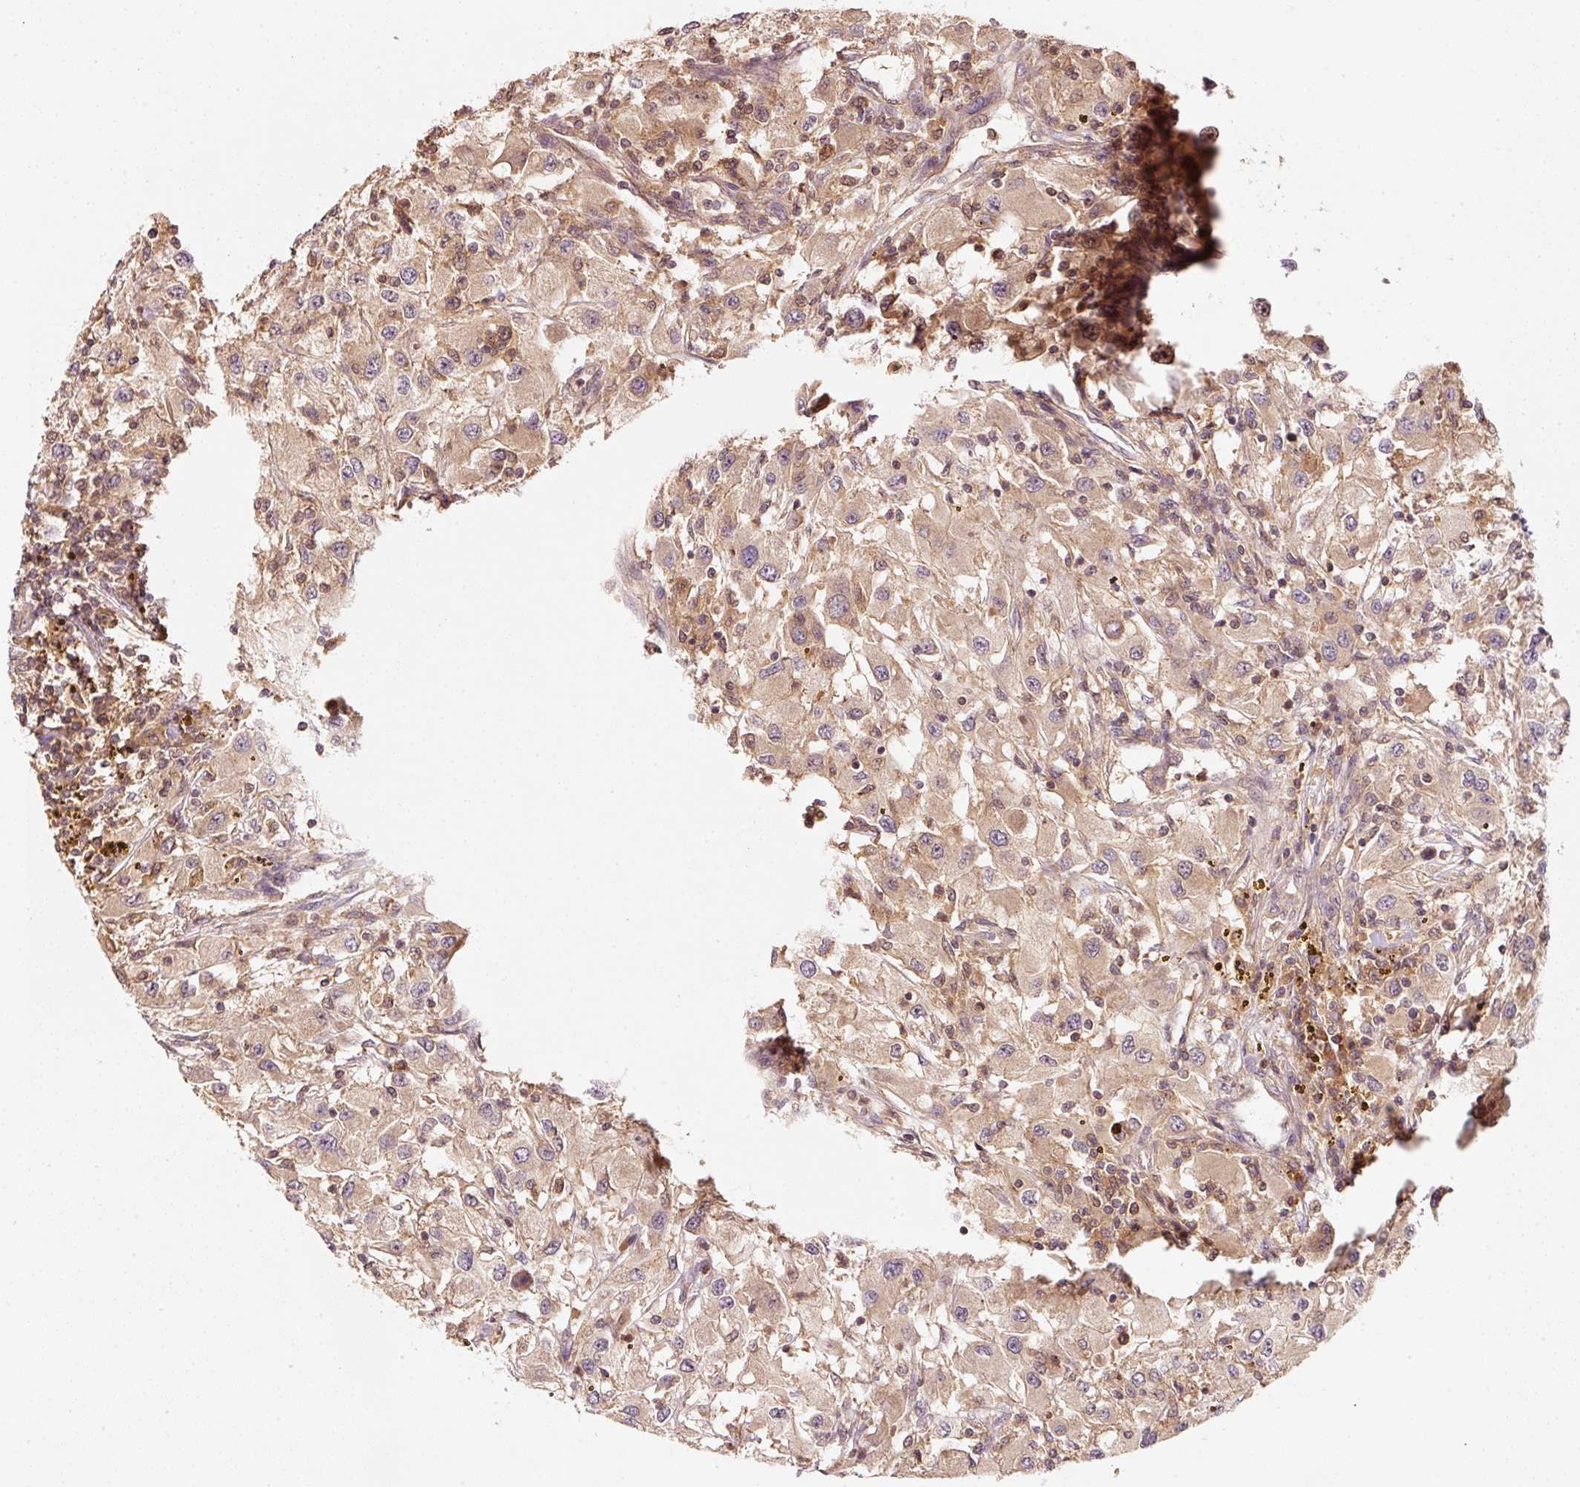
{"staining": {"intensity": "moderate", "quantity": ">75%", "location": "cytoplasmic/membranous"}, "tissue": "renal cancer", "cell_type": "Tumor cells", "image_type": "cancer", "snomed": [{"axis": "morphology", "description": "Adenocarcinoma, NOS"}, {"axis": "topography", "description": "Kidney"}], "caption": "About >75% of tumor cells in human renal adenocarcinoma display moderate cytoplasmic/membranous protein staining as visualized by brown immunohistochemical staining.", "gene": "RRAS2", "patient": {"sex": "female", "age": 67}}